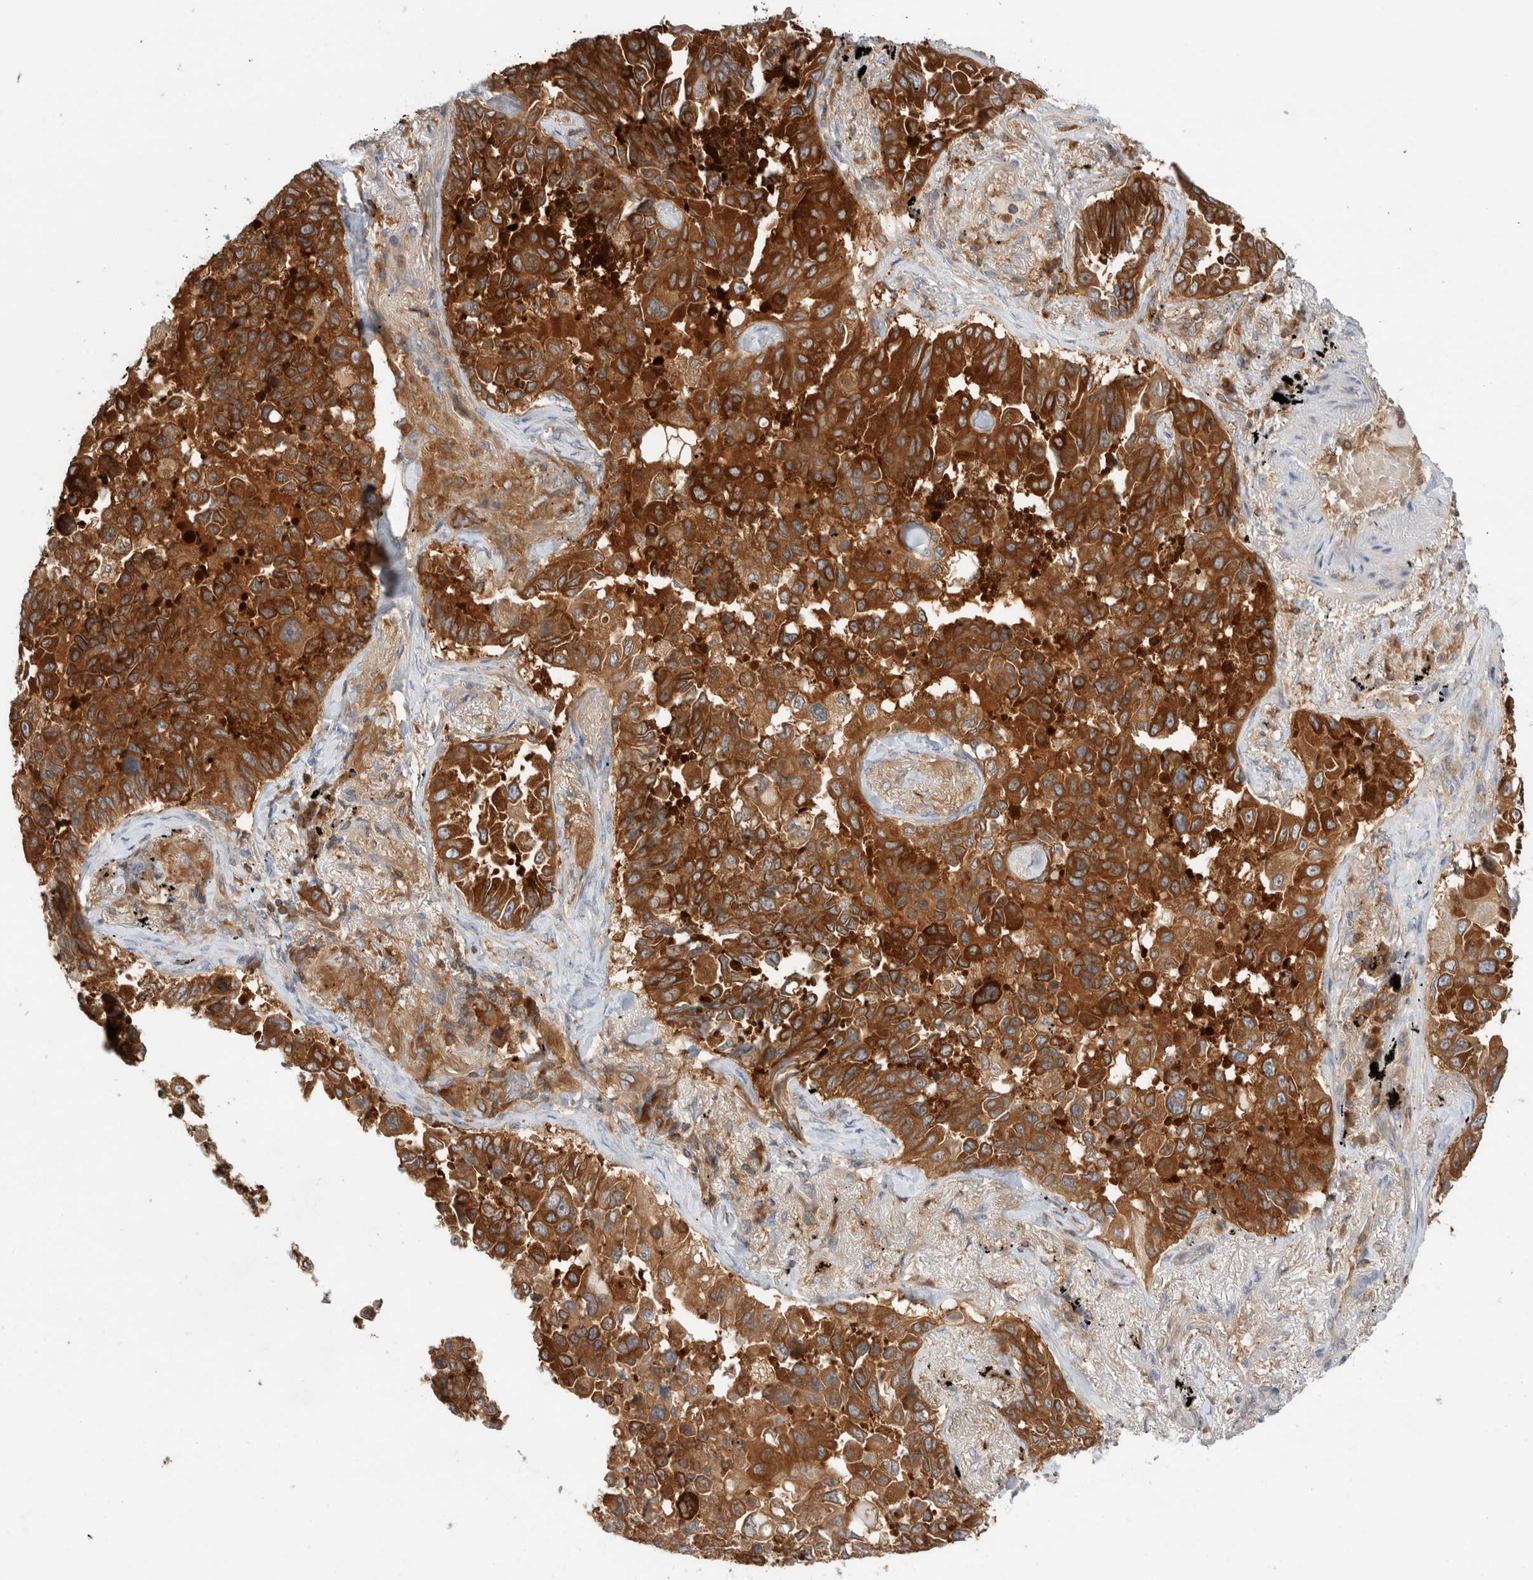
{"staining": {"intensity": "strong", "quantity": ">75%", "location": "cytoplasmic/membranous"}, "tissue": "lung cancer", "cell_type": "Tumor cells", "image_type": "cancer", "snomed": [{"axis": "morphology", "description": "Adenocarcinoma, NOS"}, {"axis": "topography", "description": "Lung"}], "caption": "A micrograph showing strong cytoplasmic/membranous expression in about >75% of tumor cells in adenocarcinoma (lung), as visualized by brown immunohistochemical staining.", "gene": "KLHL14", "patient": {"sex": "female", "age": 67}}